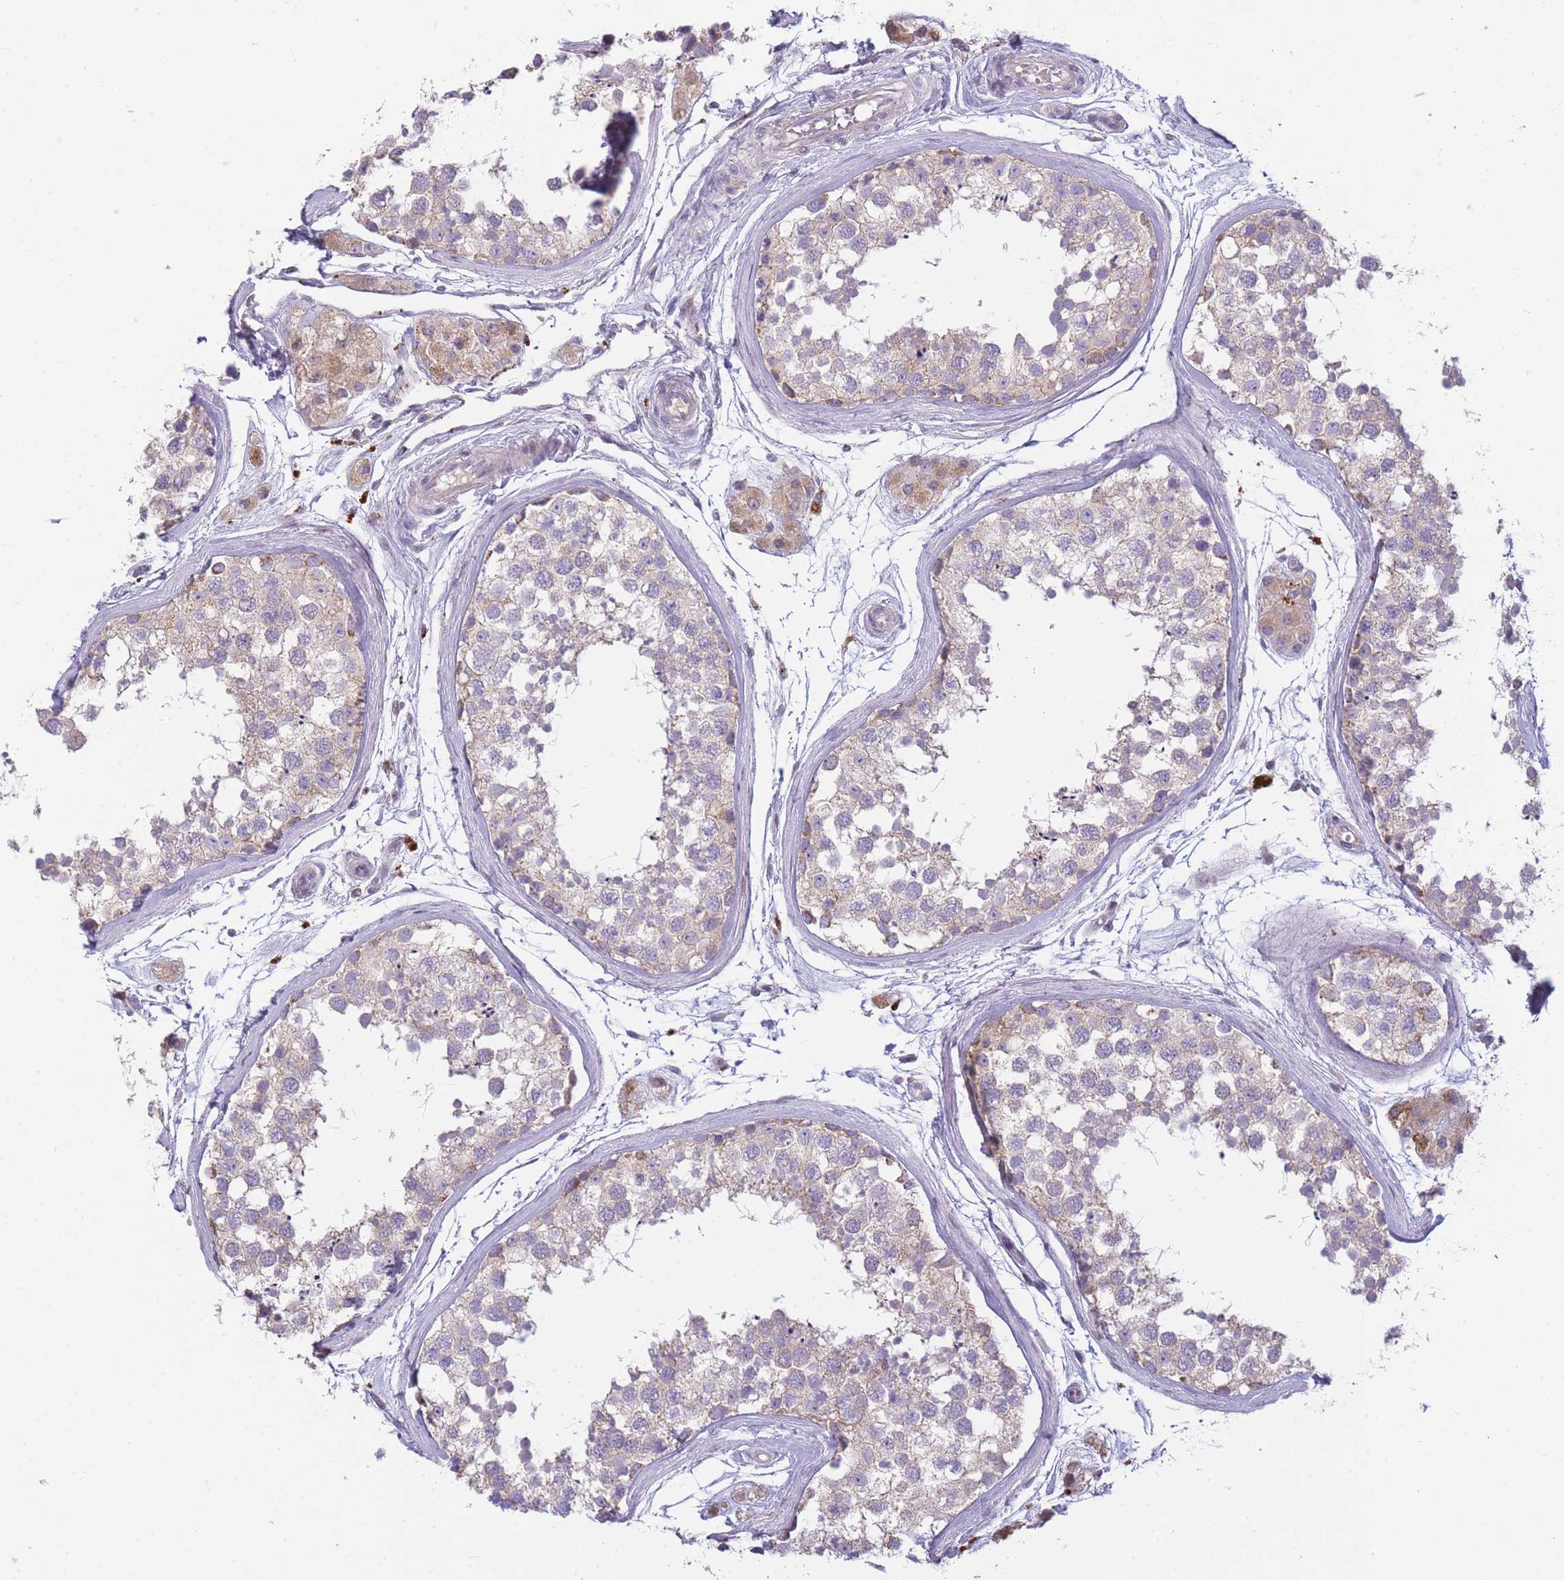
{"staining": {"intensity": "weak", "quantity": "25%-75%", "location": "cytoplasmic/membranous"}, "tissue": "testis", "cell_type": "Cells in seminiferous ducts", "image_type": "normal", "snomed": [{"axis": "morphology", "description": "Normal tissue, NOS"}, {"axis": "topography", "description": "Testis"}], "caption": "The image demonstrates immunohistochemical staining of unremarkable testis. There is weak cytoplasmic/membranous positivity is present in about 25%-75% of cells in seminiferous ducts.", "gene": "TRIM61", "patient": {"sex": "male", "age": 56}}